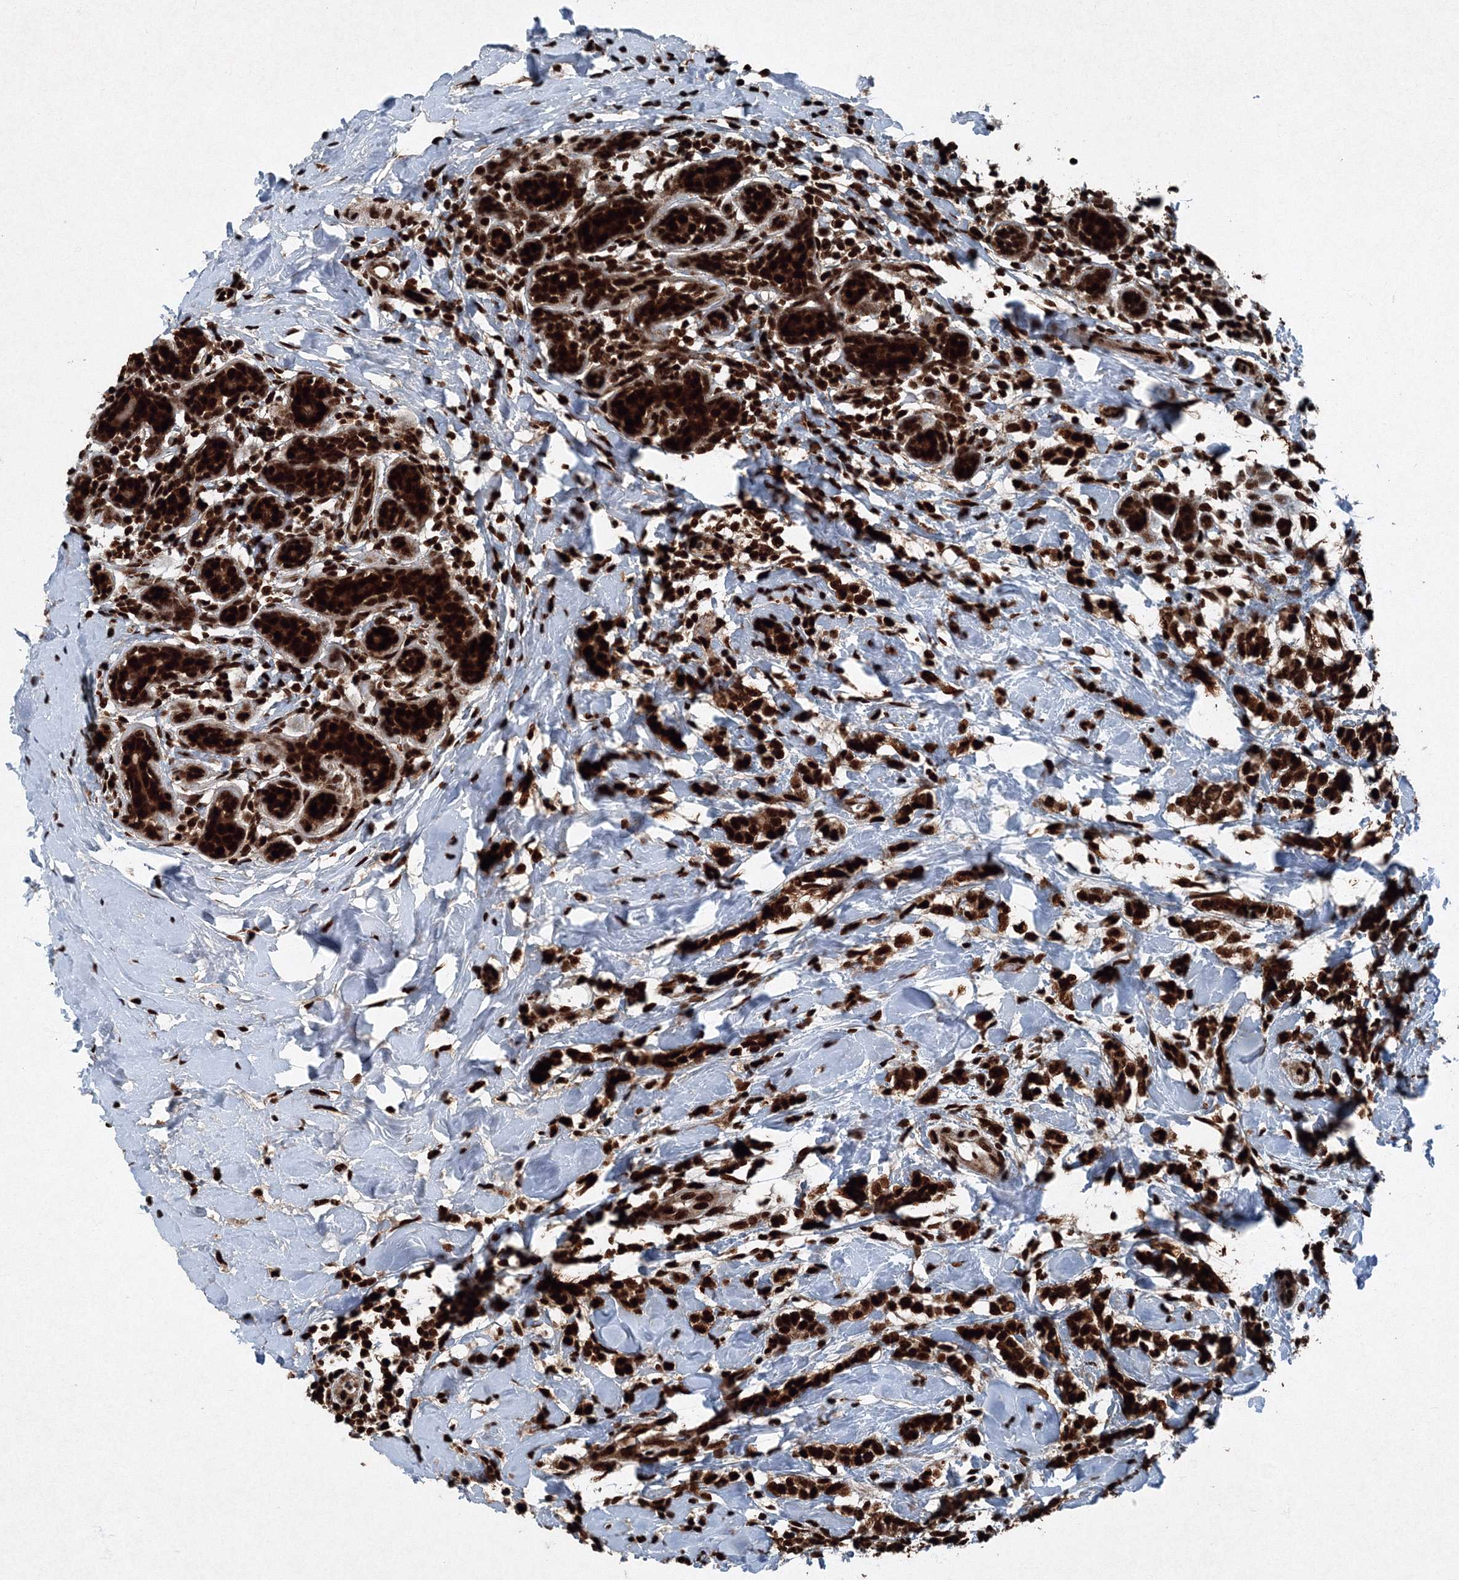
{"staining": {"intensity": "strong", "quantity": ">75%", "location": "cytoplasmic/membranous,nuclear"}, "tissue": "breast cancer", "cell_type": "Tumor cells", "image_type": "cancer", "snomed": [{"axis": "morphology", "description": "Normal tissue, NOS"}, {"axis": "morphology", "description": "Lobular carcinoma"}, {"axis": "topography", "description": "Breast"}], "caption": "Protein expression analysis of human breast lobular carcinoma reveals strong cytoplasmic/membranous and nuclear expression in approximately >75% of tumor cells. The staining was performed using DAB (3,3'-diaminobenzidine), with brown indicating positive protein expression. Nuclei are stained blue with hematoxylin.", "gene": "SNRPC", "patient": {"sex": "female", "age": 47}}